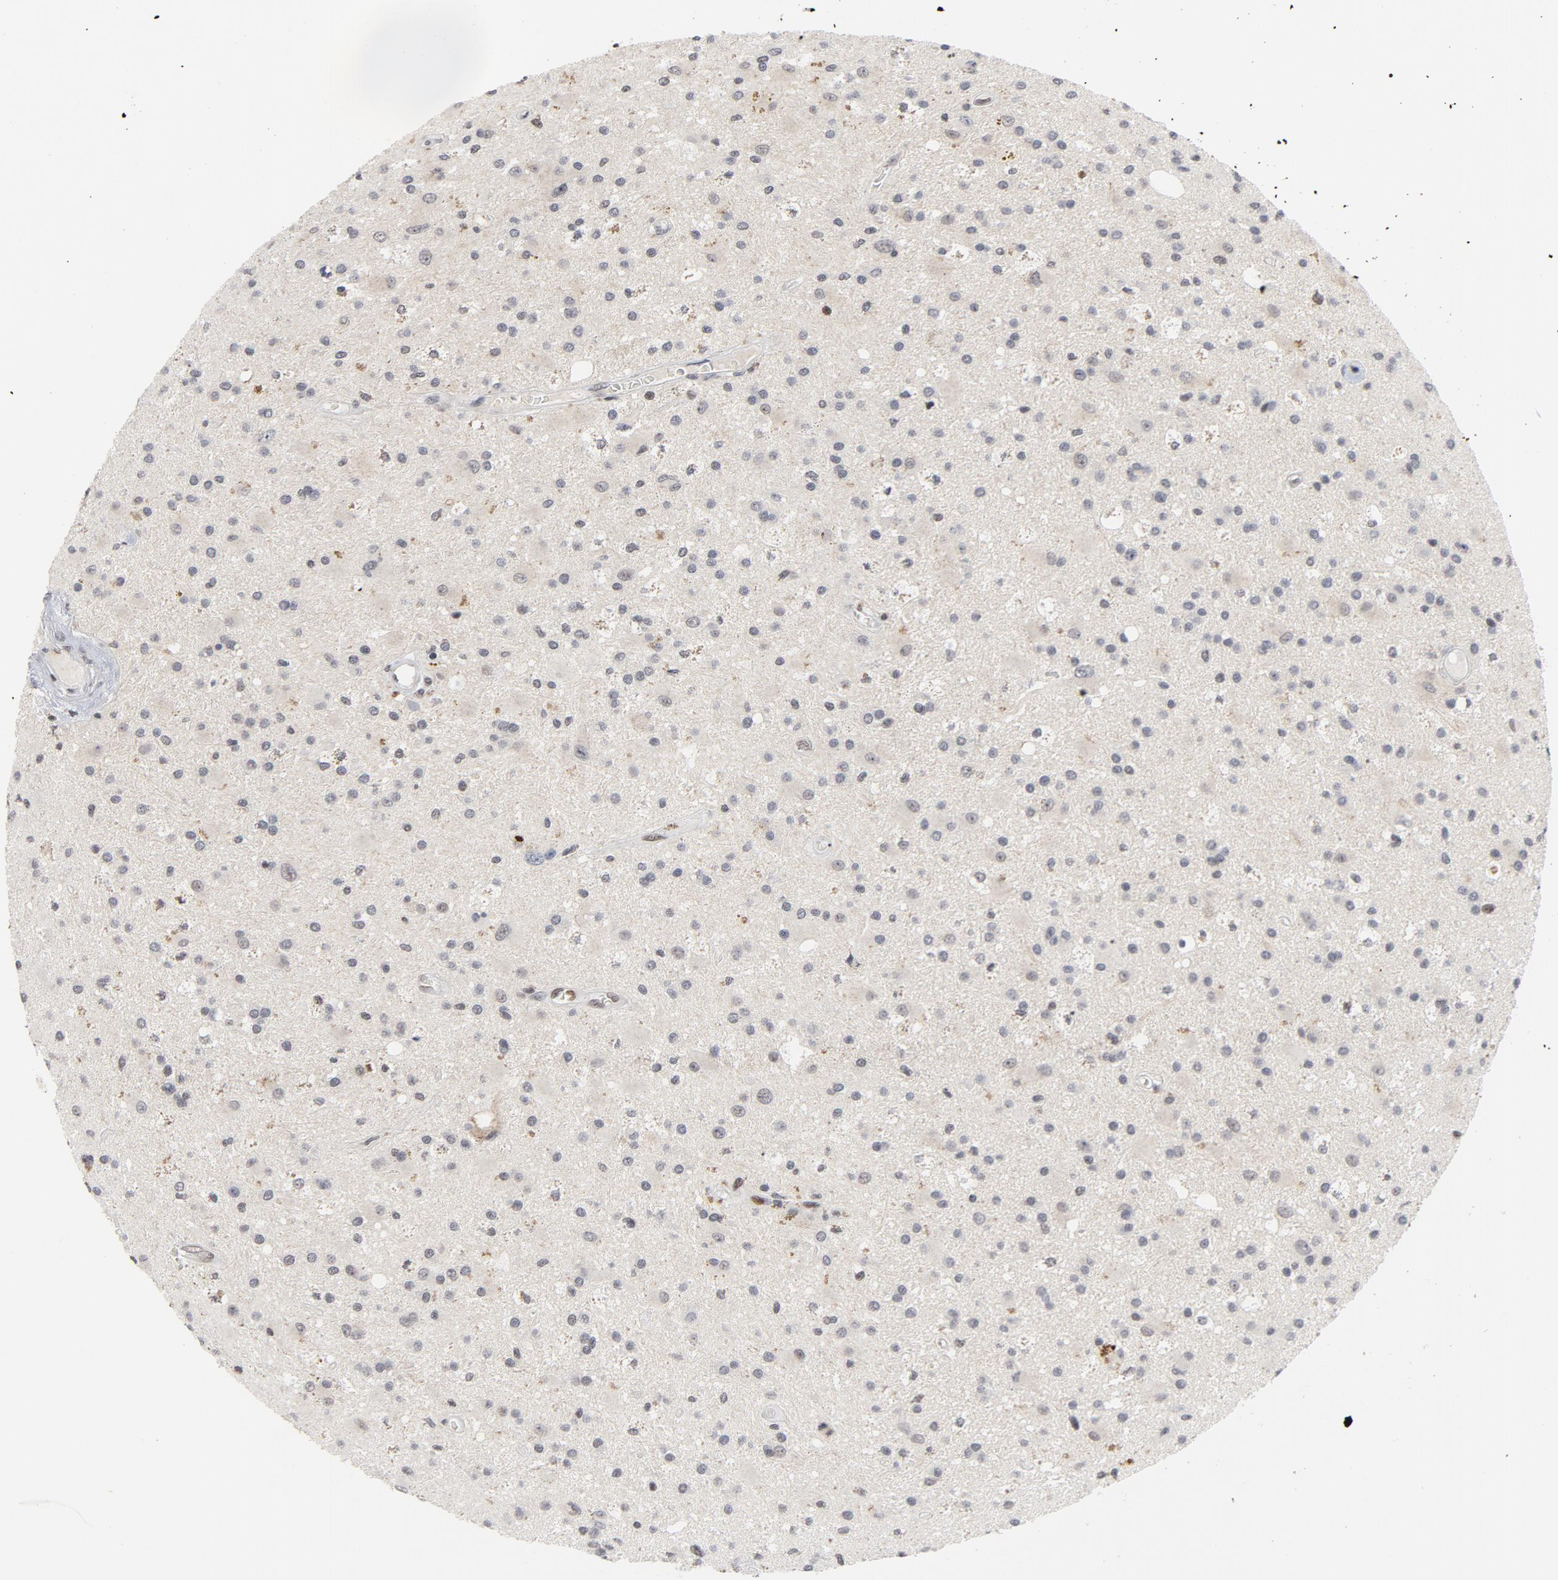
{"staining": {"intensity": "weak", "quantity": "<25%", "location": "nuclear"}, "tissue": "glioma", "cell_type": "Tumor cells", "image_type": "cancer", "snomed": [{"axis": "morphology", "description": "Glioma, malignant, Low grade"}, {"axis": "topography", "description": "Brain"}], "caption": "Micrograph shows no protein expression in tumor cells of malignant glioma (low-grade) tissue.", "gene": "GABPA", "patient": {"sex": "male", "age": 58}}